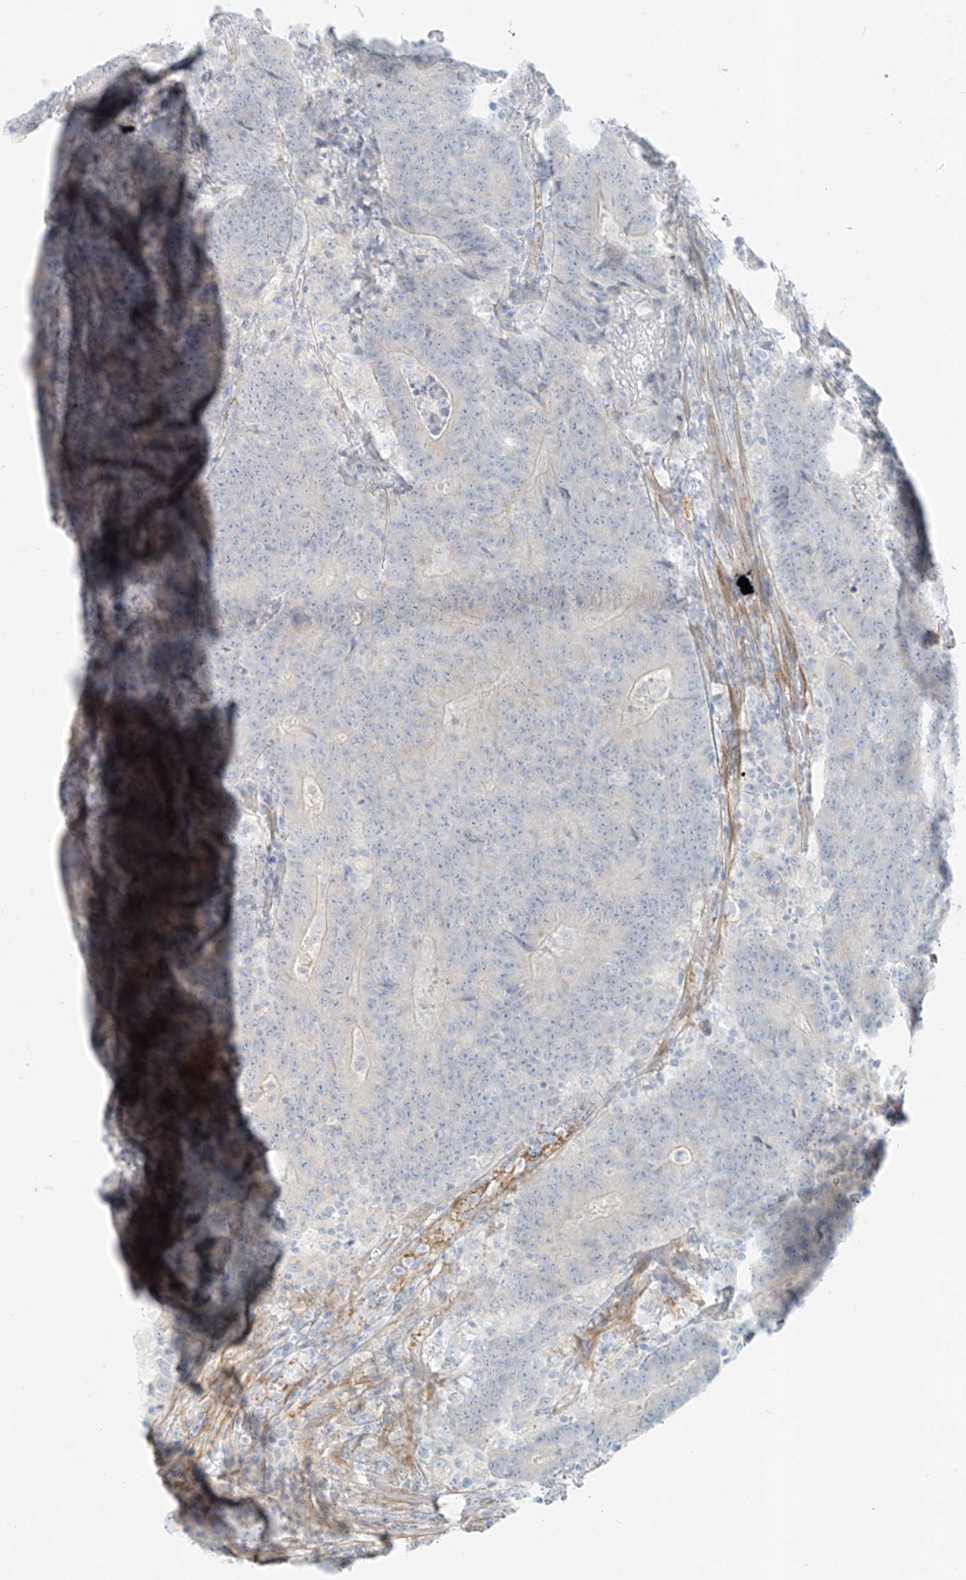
{"staining": {"intensity": "negative", "quantity": "none", "location": "none"}, "tissue": "colorectal cancer", "cell_type": "Tumor cells", "image_type": "cancer", "snomed": [{"axis": "morphology", "description": "Normal tissue, NOS"}, {"axis": "morphology", "description": "Adenocarcinoma, NOS"}, {"axis": "topography", "description": "Colon"}], "caption": "Protein analysis of colorectal cancer (adenocarcinoma) exhibits no significant positivity in tumor cells.", "gene": "SMCP", "patient": {"sex": "female", "age": 75}}